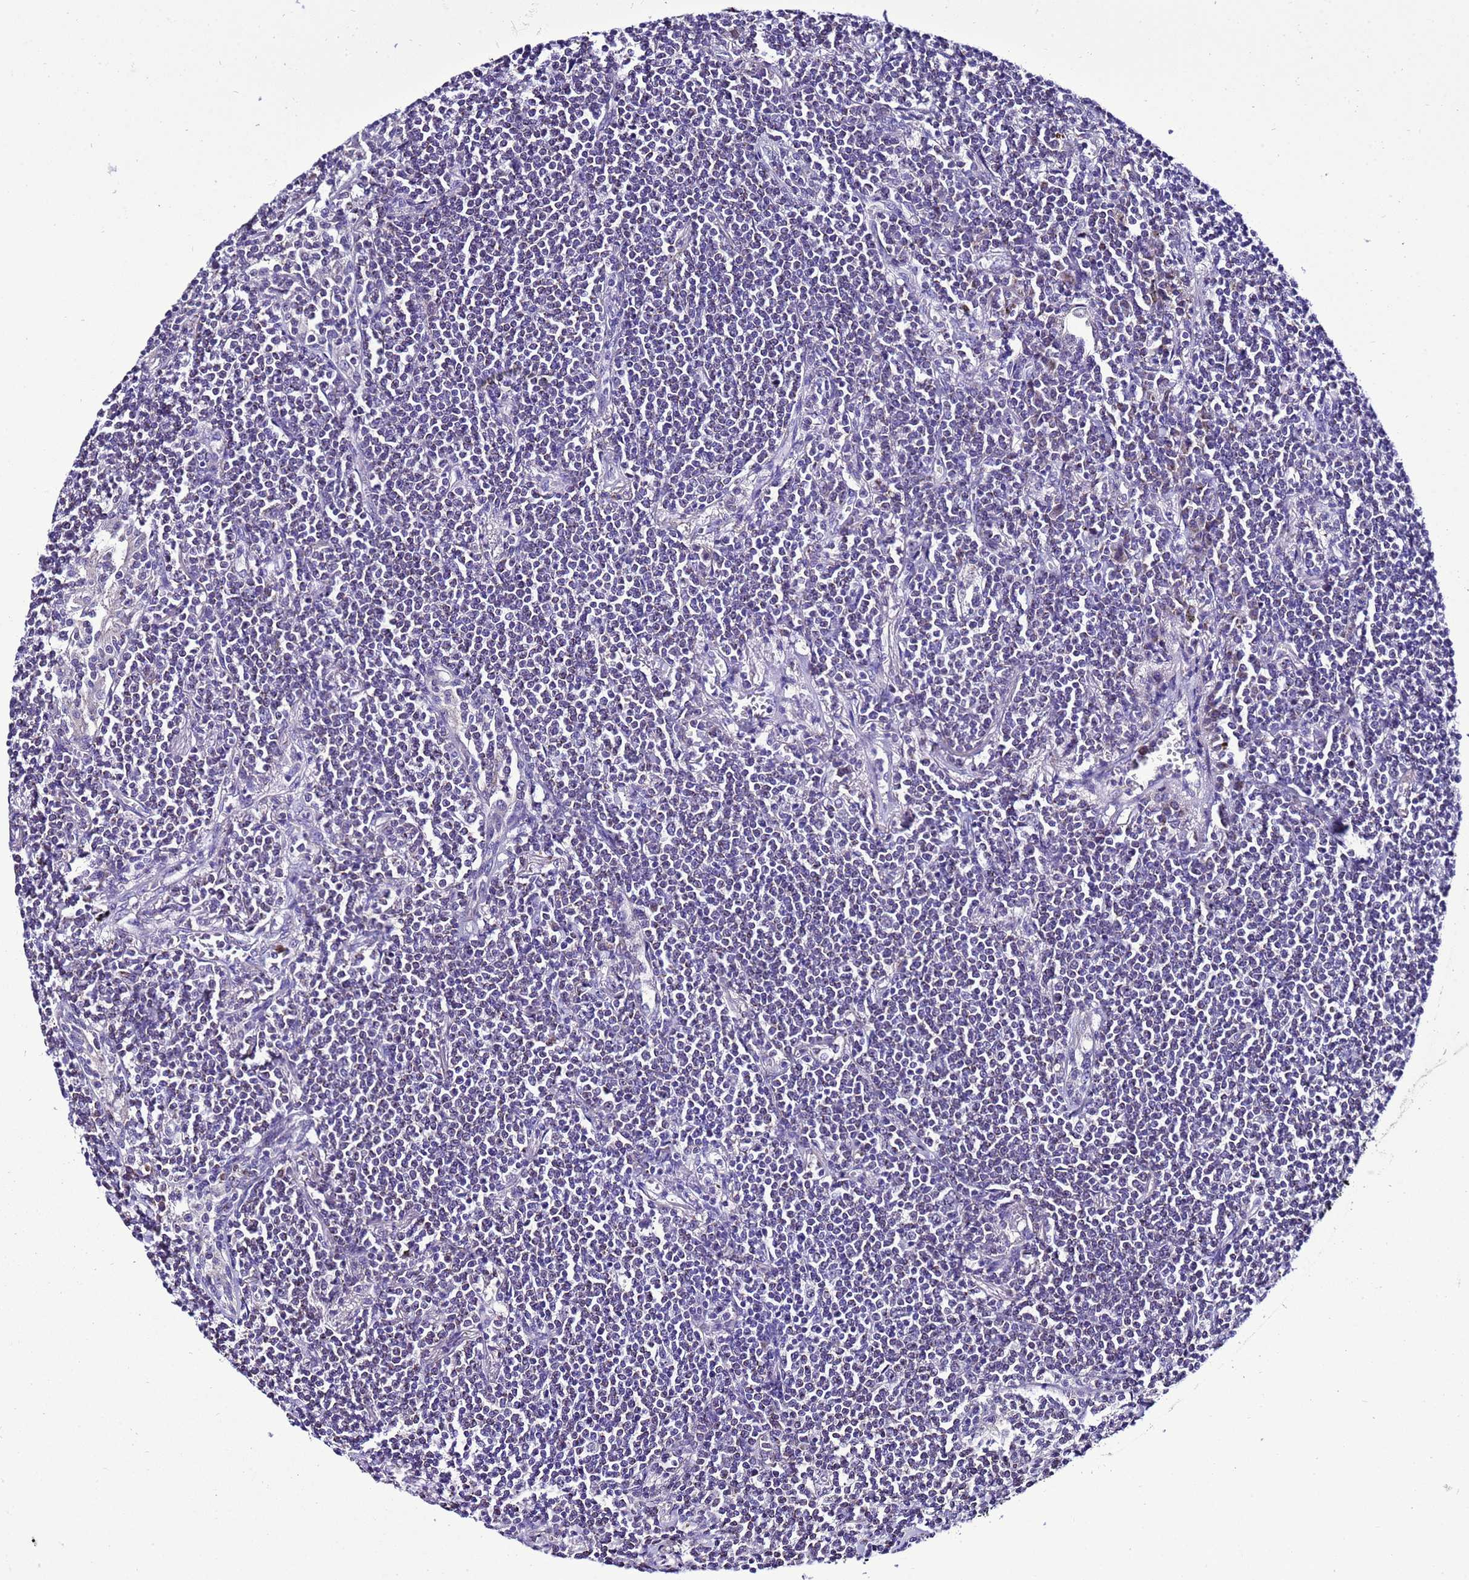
{"staining": {"intensity": "negative", "quantity": "none", "location": "none"}, "tissue": "lymphoma", "cell_type": "Tumor cells", "image_type": "cancer", "snomed": [{"axis": "morphology", "description": "Malignant lymphoma, non-Hodgkin's type, Low grade"}, {"axis": "topography", "description": "Lung"}], "caption": "Human malignant lymphoma, non-Hodgkin's type (low-grade) stained for a protein using immunohistochemistry reveals no staining in tumor cells.", "gene": "DPH6", "patient": {"sex": "female", "age": 71}}